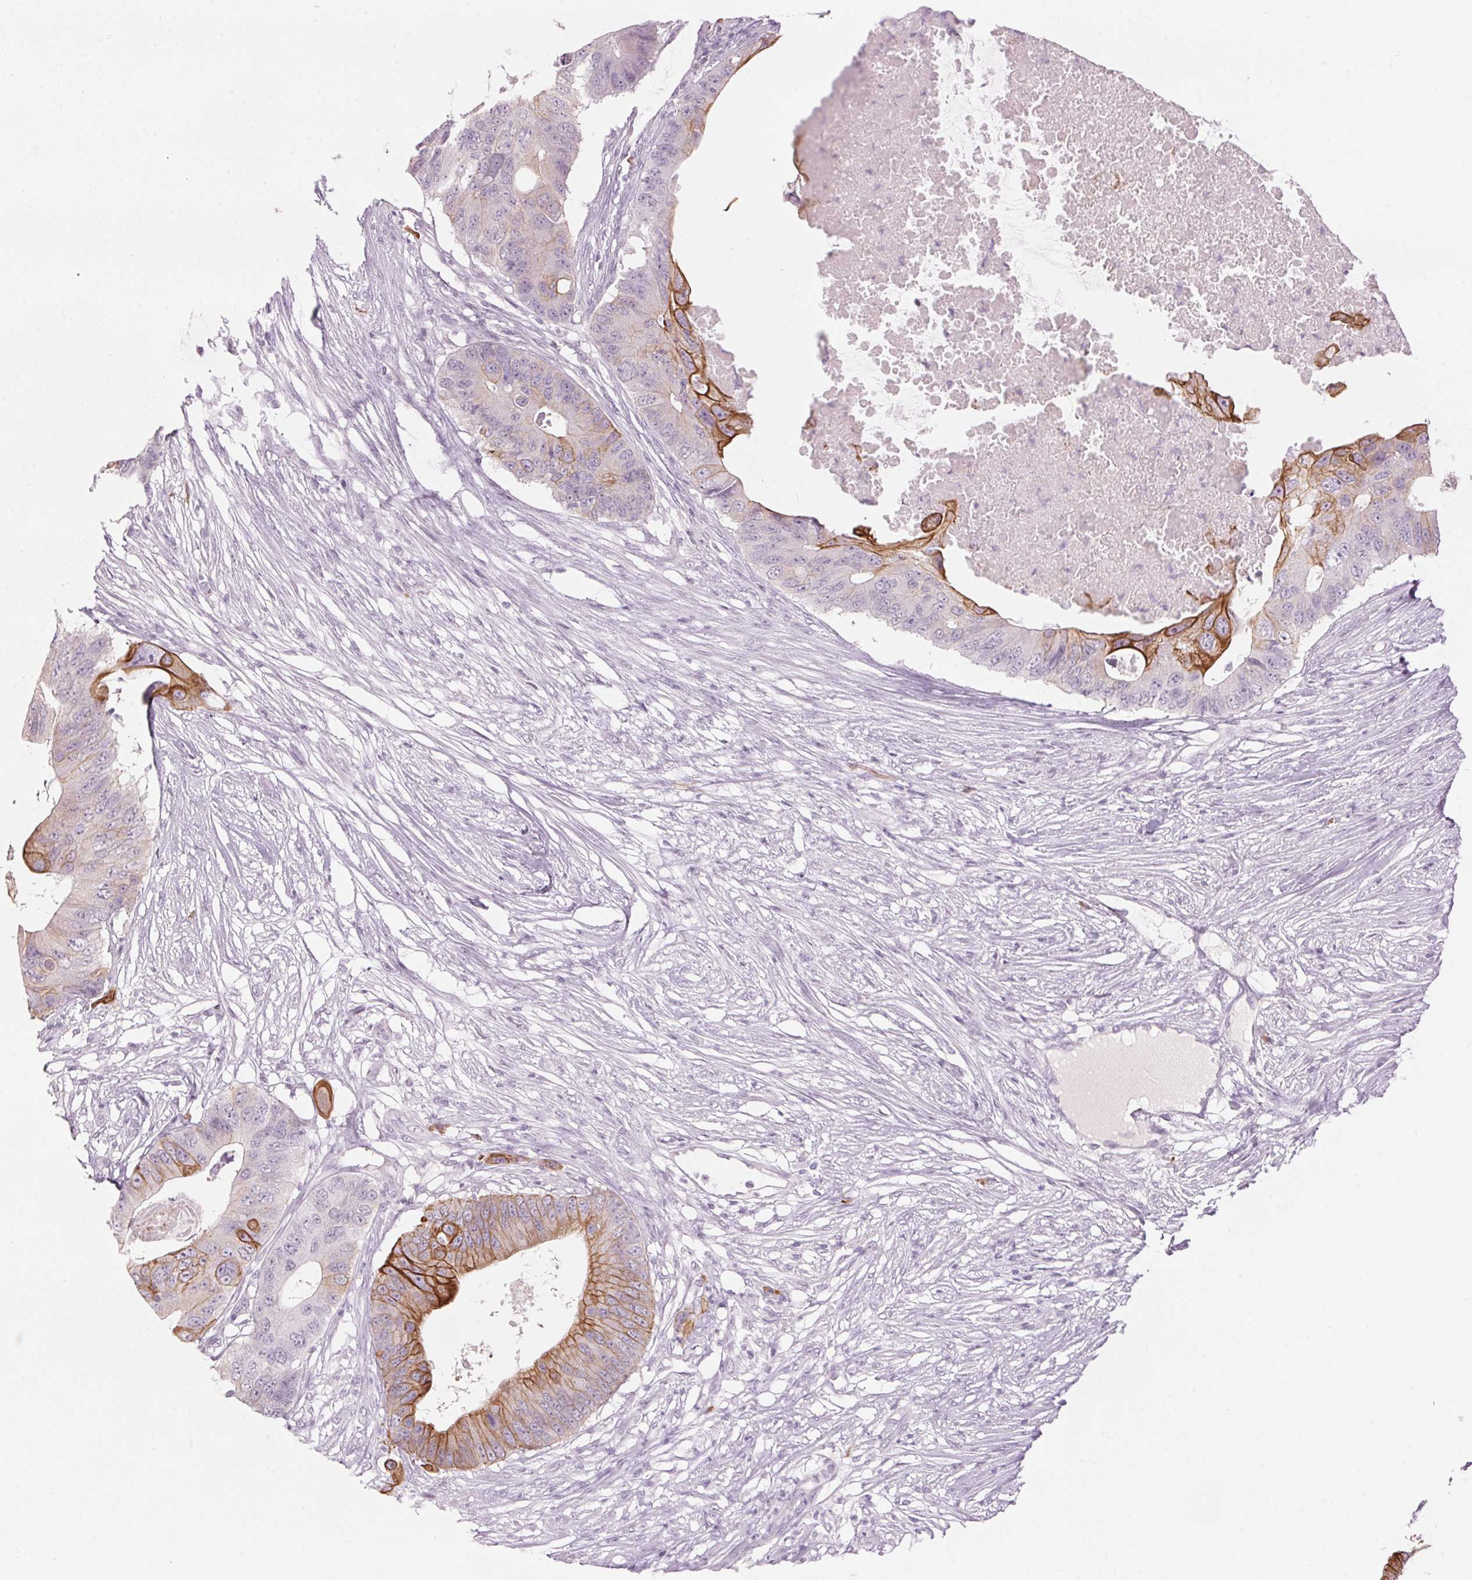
{"staining": {"intensity": "moderate", "quantity": "<25%", "location": "cytoplasmic/membranous"}, "tissue": "colorectal cancer", "cell_type": "Tumor cells", "image_type": "cancer", "snomed": [{"axis": "morphology", "description": "Adenocarcinoma, NOS"}, {"axis": "topography", "description": "Colon"}], "caption": "Adenocarcinoma (colorectal) stained with a brown dye displays moderate cytoplasmic/membranous positive expression in approximately <25% of tumor cells.", "gene": "SCTR", "patient": {"sex": "male", "age": 71}}